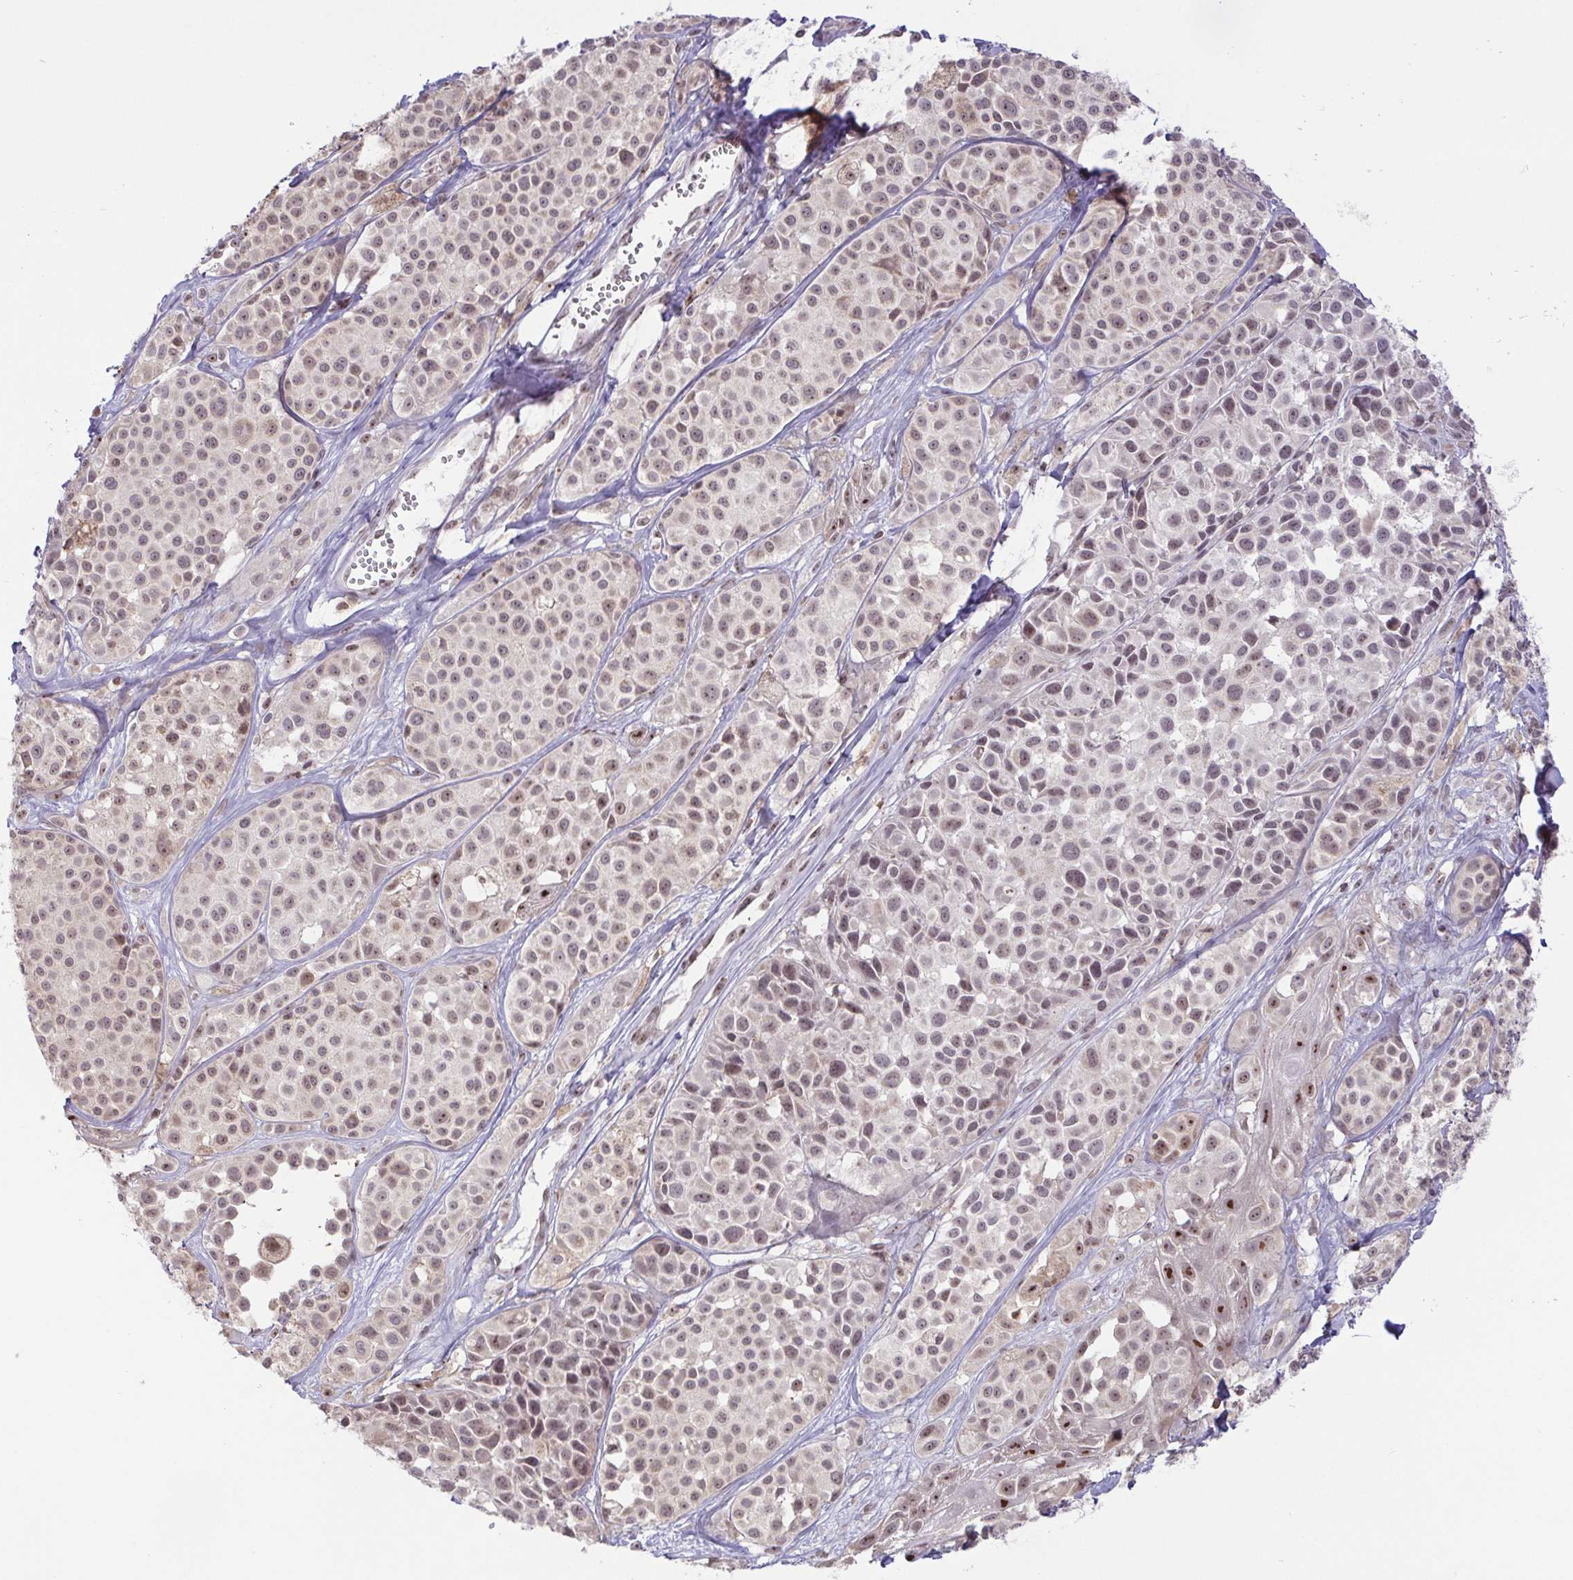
{"staining": {"intensity": "weak", "quantity": ">75%", "location": "nuclear"}, "tissue": "melanoma", "cell_type": "Tumor cells", "image_type": "cancer", "snomed": [{"axis": "morphology", "description": "Malignant melanoma, NOS"}, {"axis": "topography", "description": "Skin"}], "caption": "The micrograph demonstrates staining of melanoma, revealing weak nuclear protein positivity (brown color) within tumor cells.", "gene": "RSL24D1", "patient": {"sex": "male", "age": 77}}